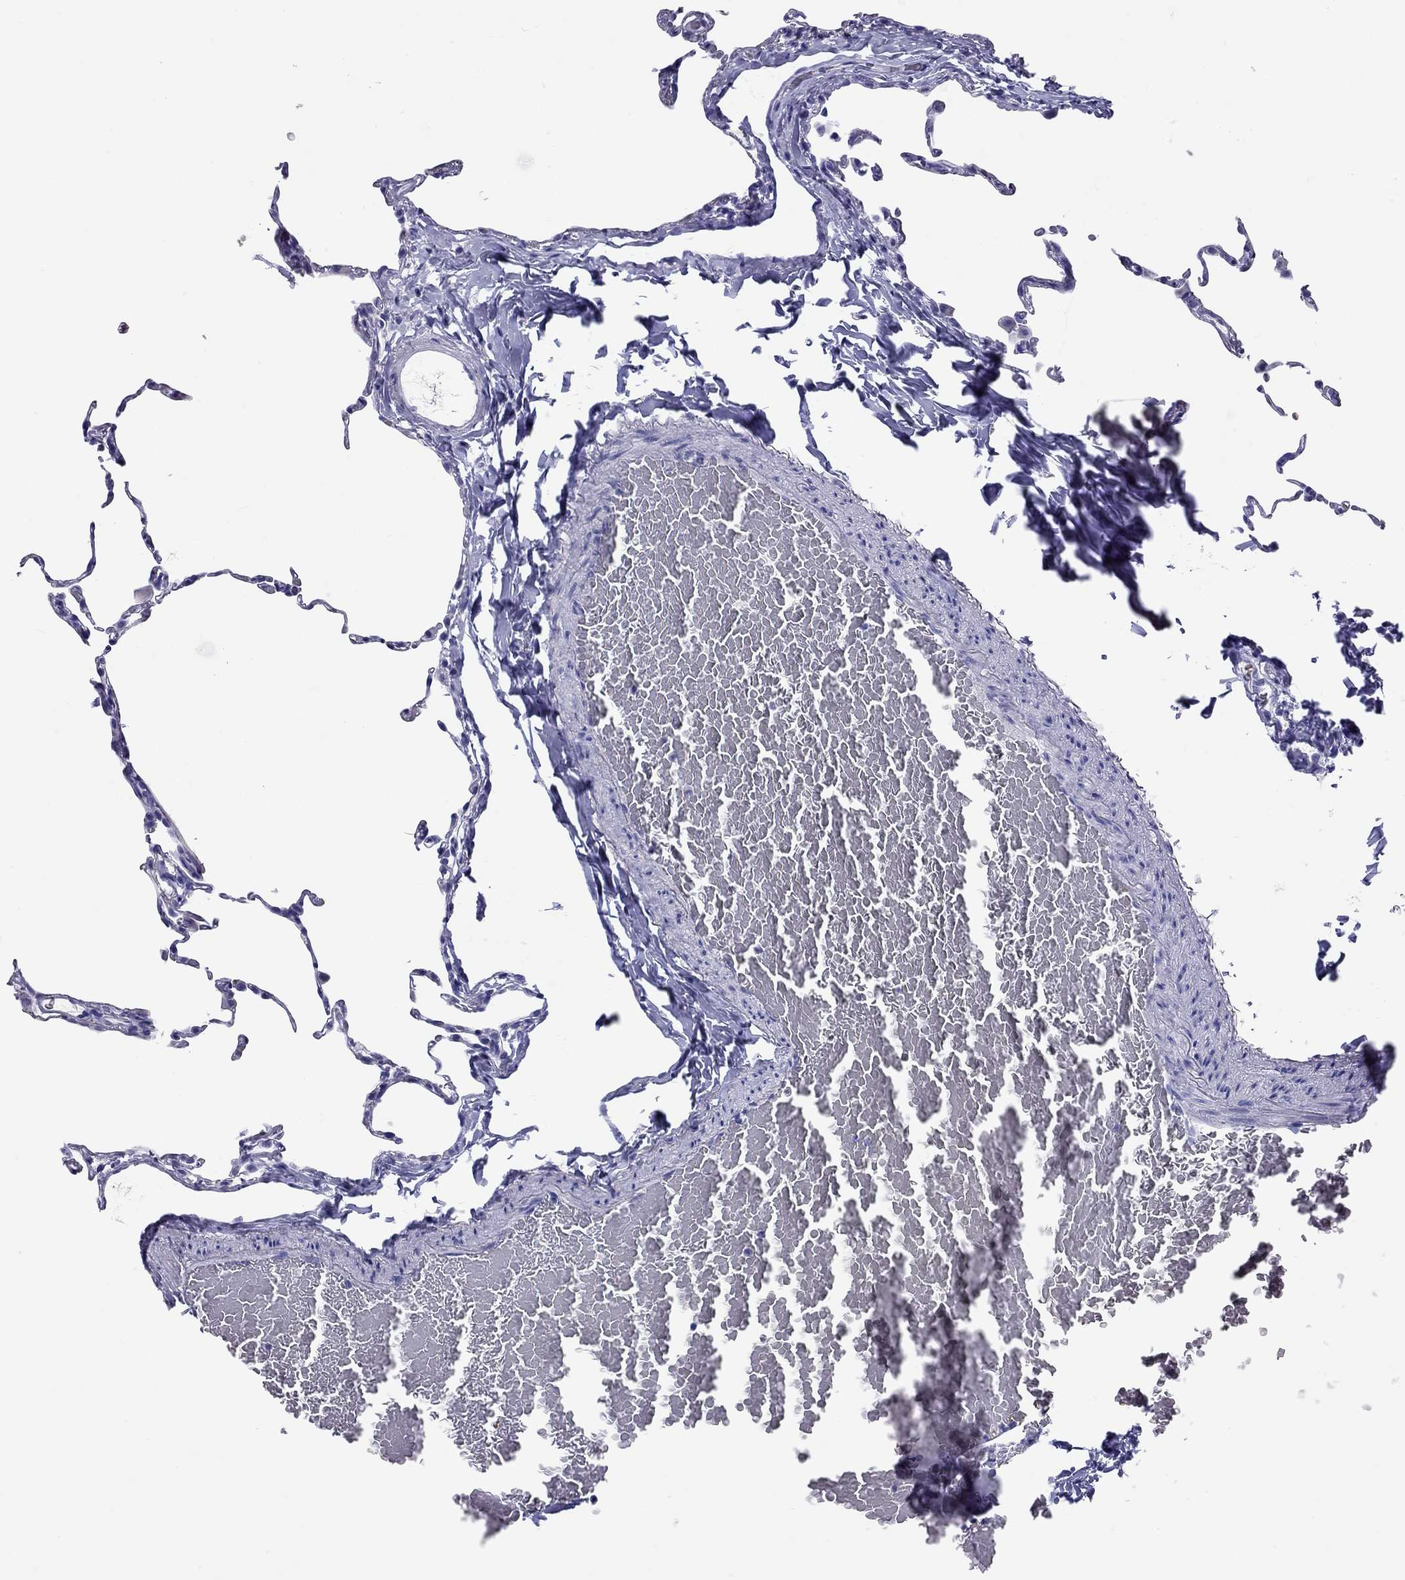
{"staining": {"intensity": "negative", "quantity": "none", "location": "none"}, "tissue": "lung", "cell_type": "Alveolar cells", "image_type": "normal", "snomed": [{"axis": "morphology", "description": "Normal tissue, NOS"}, {"axis": "topography", "description": "Lung"}], "caption": "DAB immunohistochemical staining of normal lung demonstrates no significant staining in alveolar cells.", "gene": "PTPRN", "patient": {"sex": "female", "age": 57}}